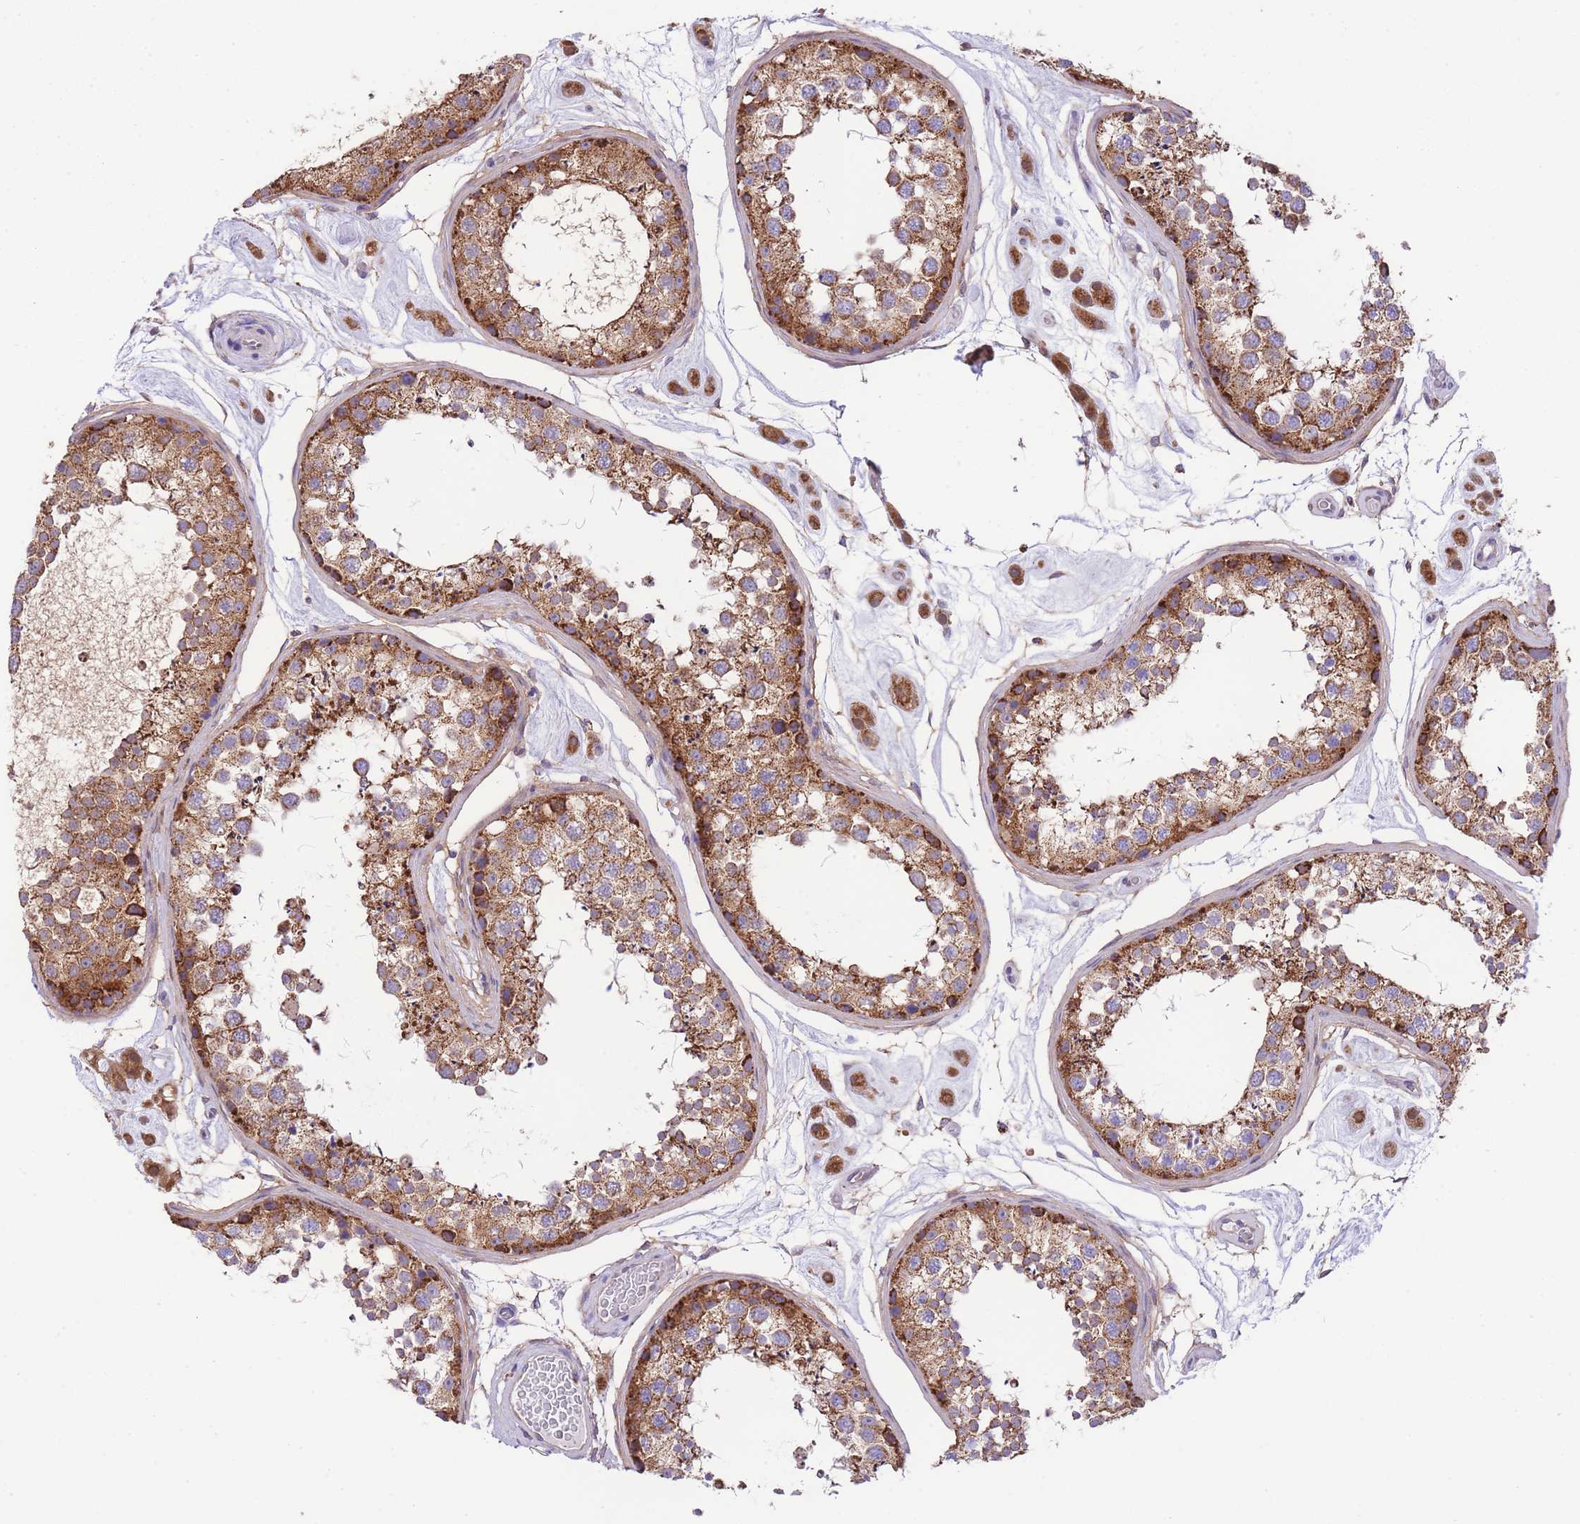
{"staining": {"intensity": "strong", "quantity": ">75%", "location": "cytoplasmic/membranous"}, "tissue": "testis", "cell_type": "Cells in seminiferous ducts", "image_type": "normal", "snomed": [{"axis": "morphology", "description": "Normal tissue, NOS"}, {"axis": "topography", "description": "Testis"}], "caption": "Immunohistochemical staining of benign testis demonstrates strong cytoplasmic/membranous protein staining in about >75% of cells in seminiferous ducts.", "gene": "ST3GAL3", "patient": {"sex": "male", "age": 25}}